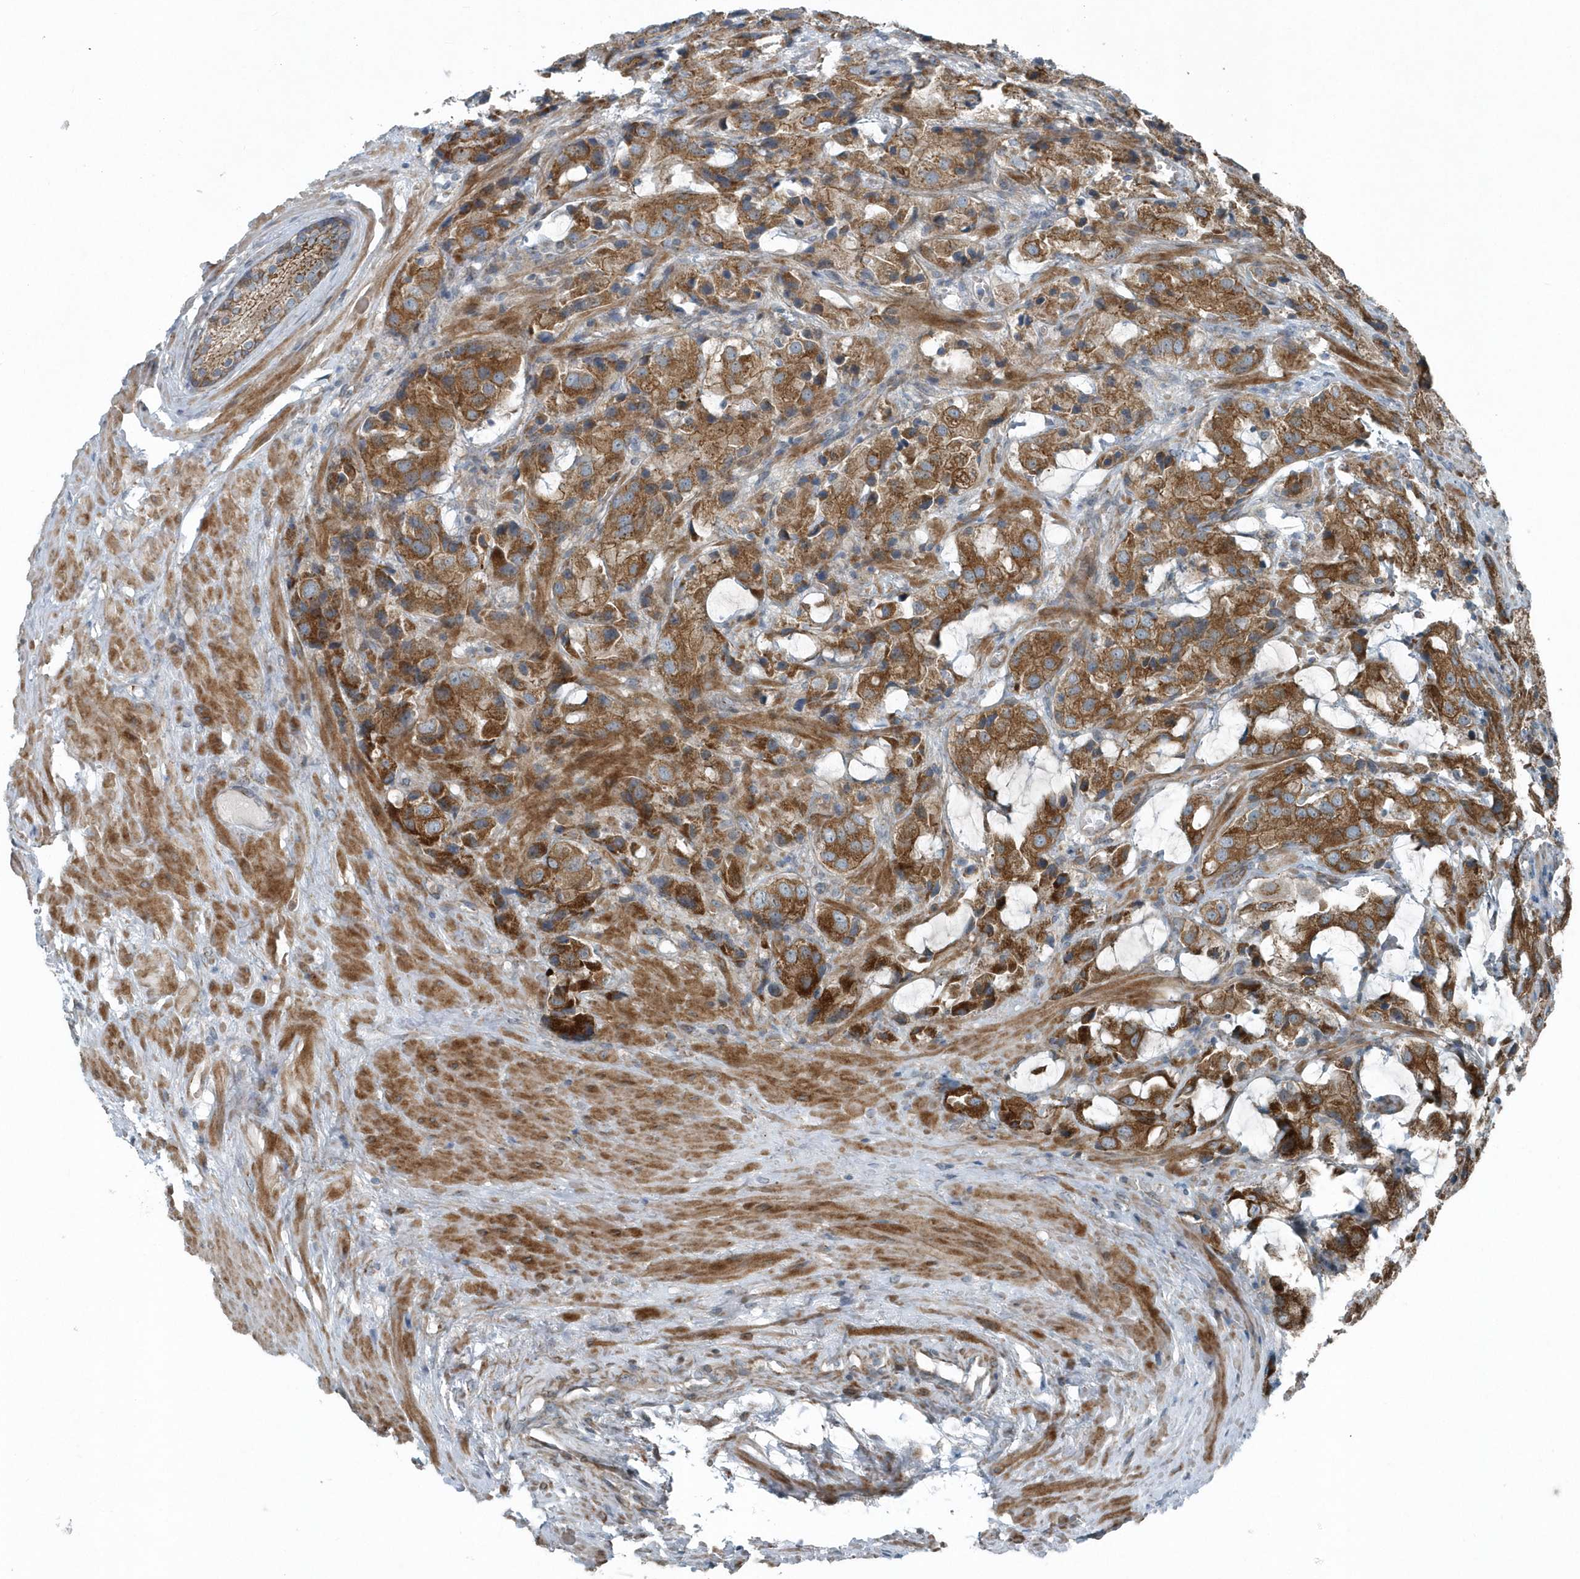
{"staining": {"intensity": "strong", "quantity": ">75%", "location": "cytoplasmic/membranous"}, "tissue": "prostate cancer", "cell_type": "Tumor cells", "image_type": "cancer", "snomed": [{"axis": "morphology", "description": "Adenocarcinoma, High grade"}, {"axis": "topography", "description": "Prostate"}], "caption": "Adenocarcinoma (high-grade) (prostate) stained with a brown dye demonstrates strong cytoplasmic/membranous positive positivity in about >75% of tumor cells.", "gene": "GCC2", "patient": {"sex": "male", "age": 70}}